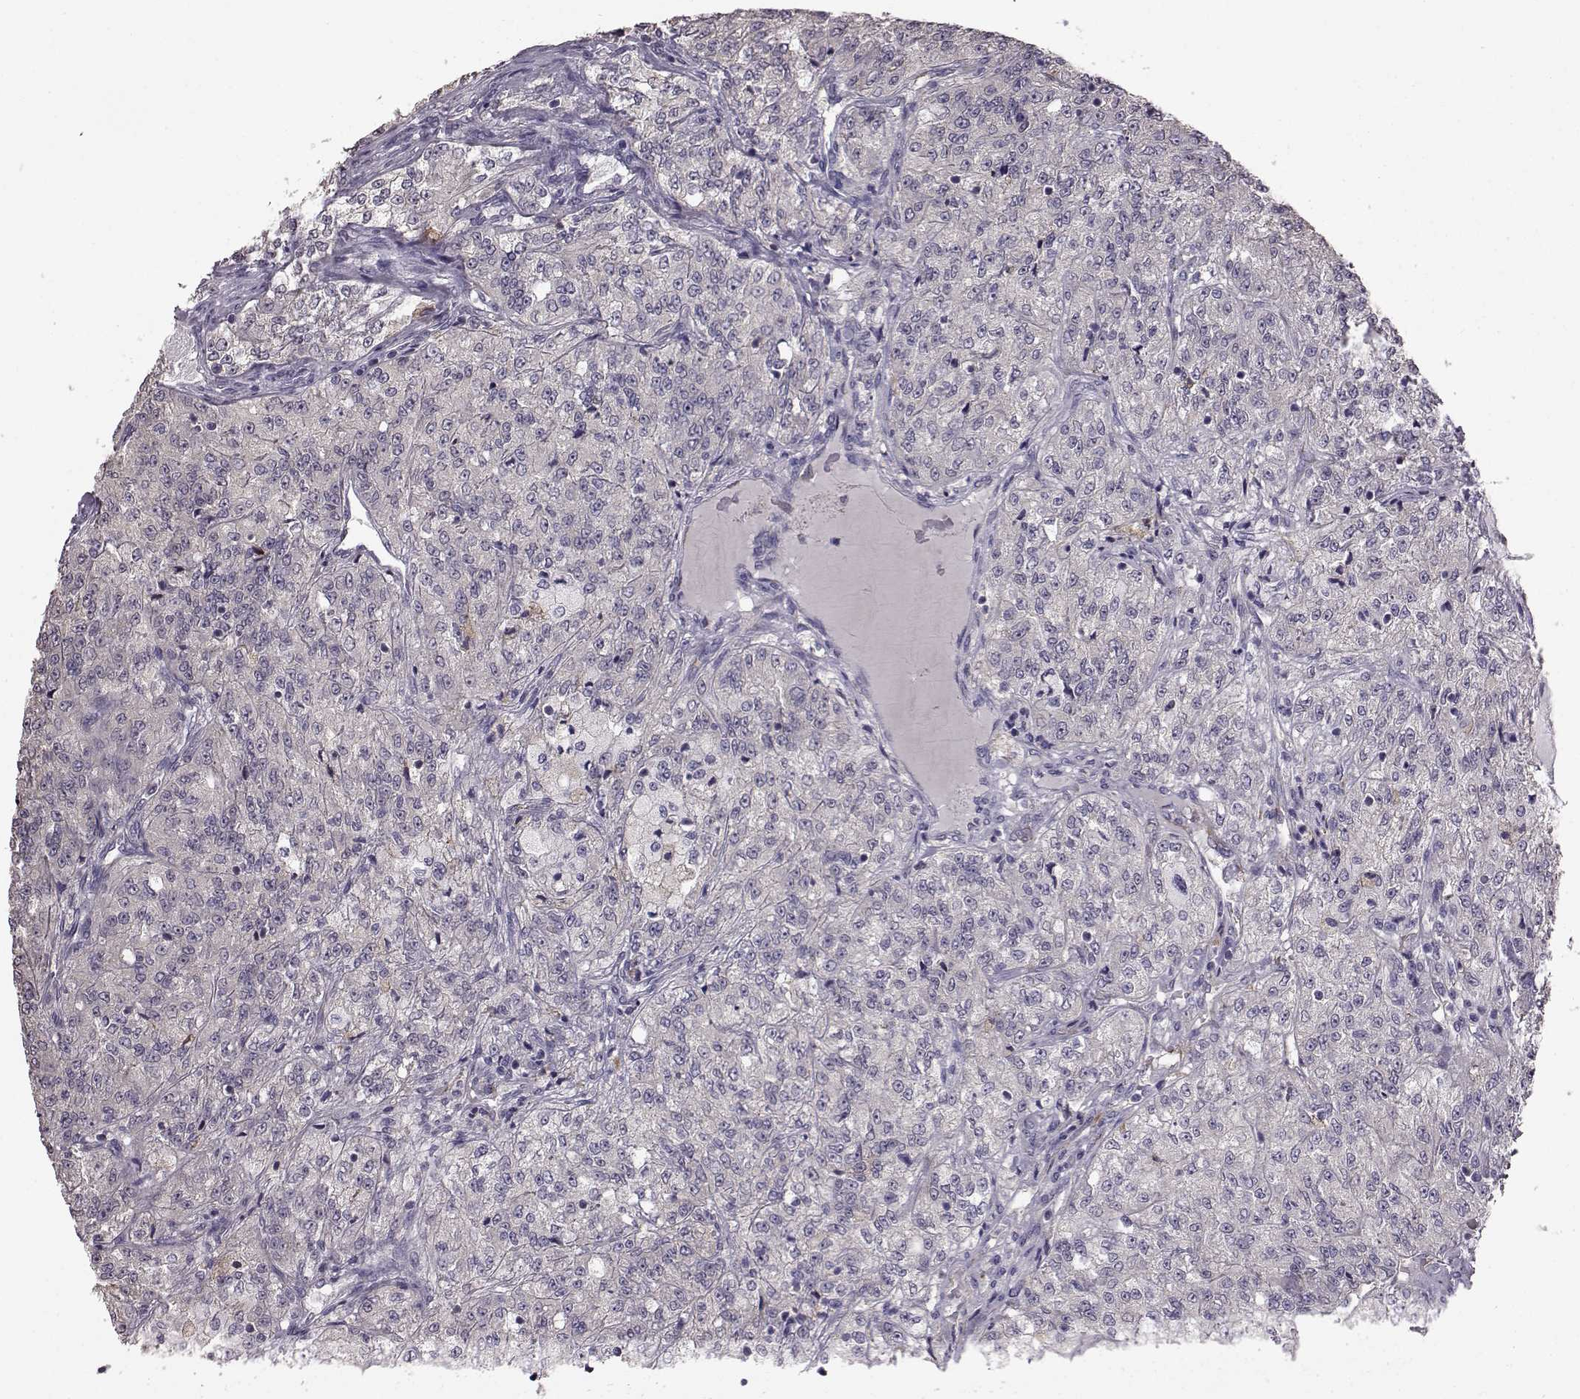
{"staining": {"intensity": "negative", "quantity": "none", "location": "none"}, "tissue": "renal cancer", "cell_type": "Tumor cells", "image_type": "cancer", "snomed": [{"axis": "morphology", "description": "Adenocarcinoma, NOS"}, {"axis": "topography", "description": "Kidney"}], "caption": "Renal cancer was stained to show a protein in brown. There is no significant expression in tumor cells.", "gene": "ADGRG2", "patient": {"sex": "female", "age": 63}}